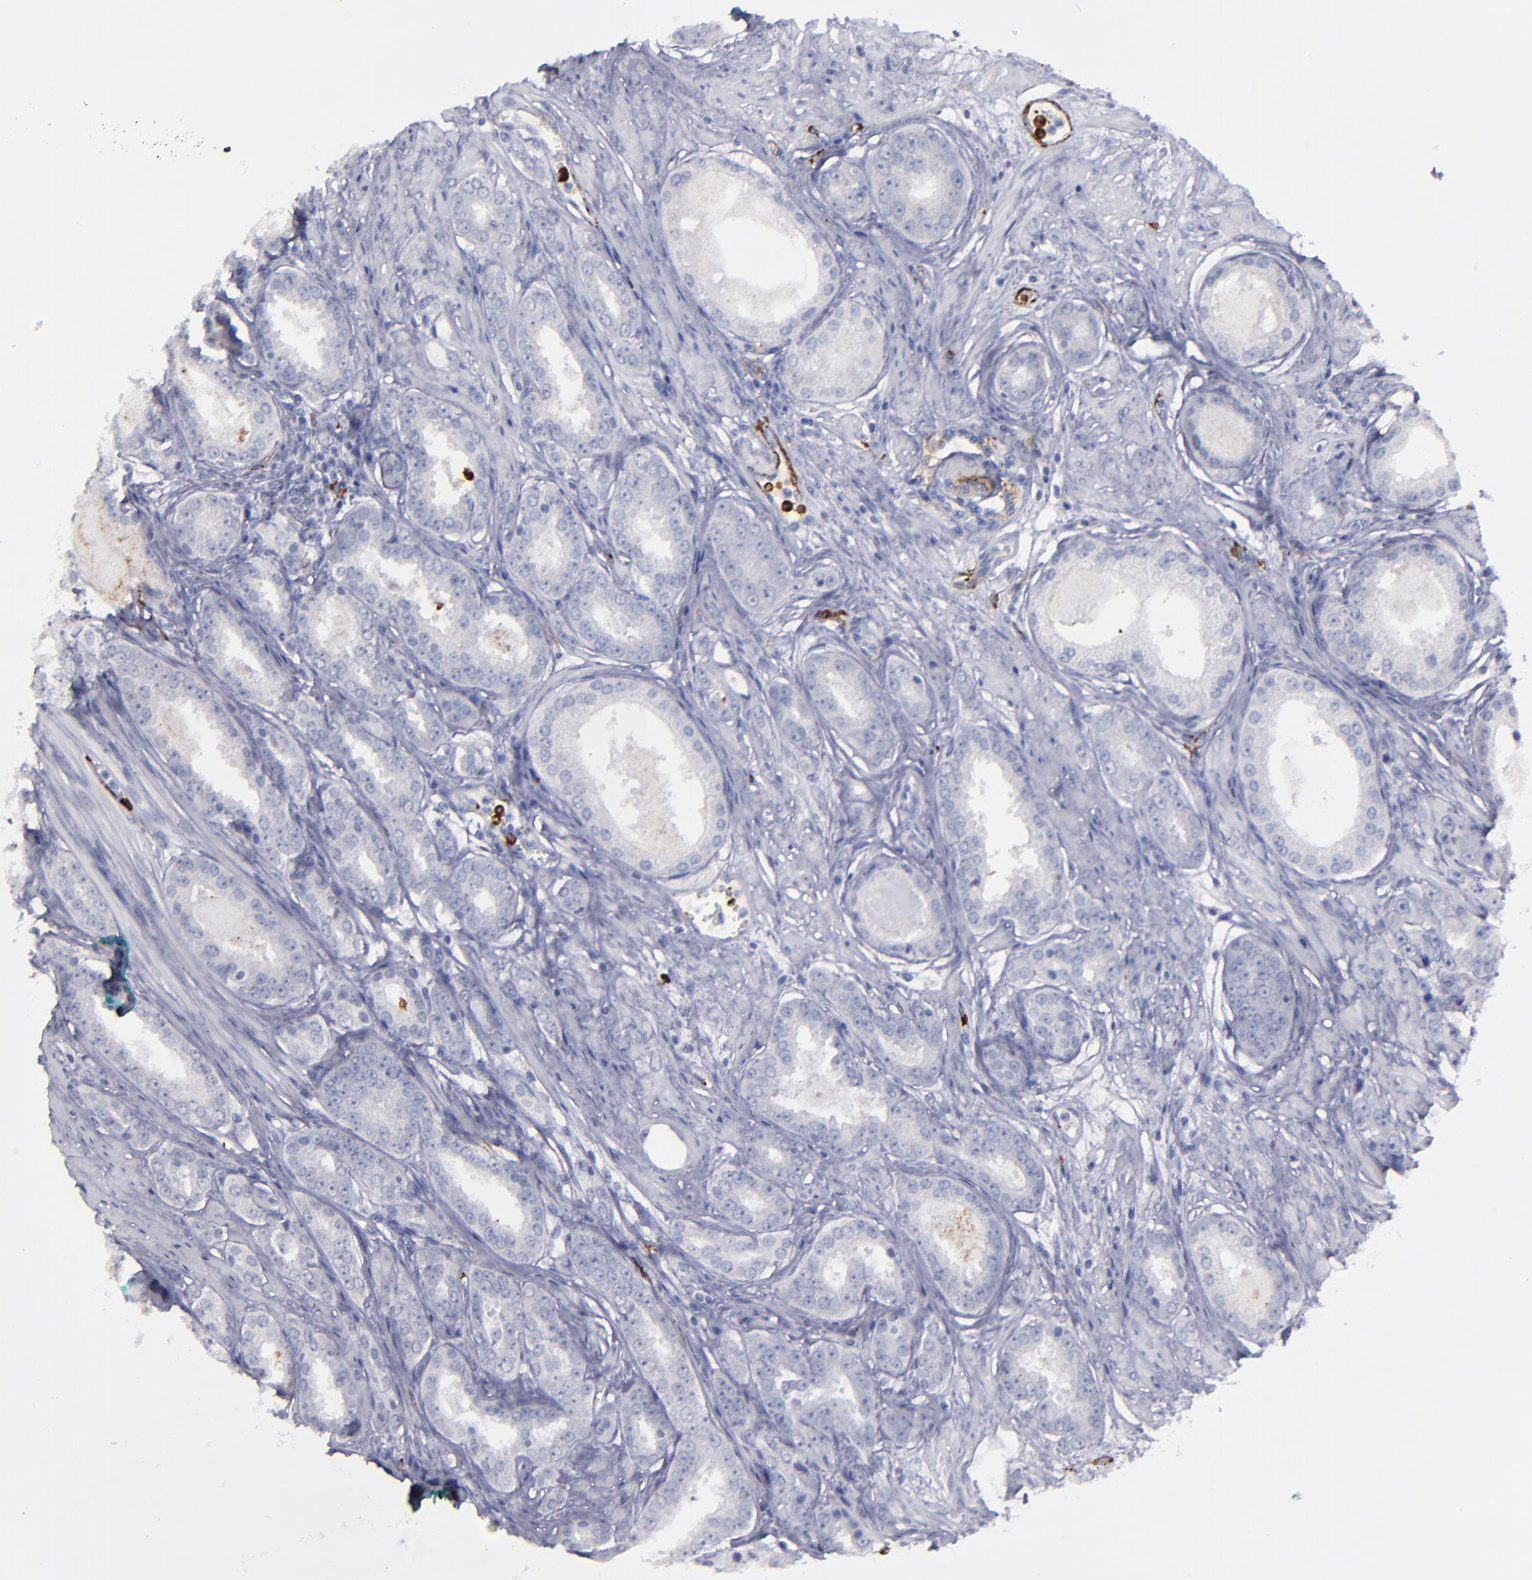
{"staining": {"intensity": "negative", "quantity": "none", "location": "none"}, "tissue": "prostate cancer", "cell_type": "Tumor cells", "image_type": "cancer", "snomed": [{"axis": "morphology", "description": "Adenocarcinoma, Medium grade"}, {"axis": "topography", "description": "Prostate"}], "caption": "The immunohistochemistry histopathology image has no significant positivity in tumor cells of prostate adenocarcinoma (medium-grade) tissue.", "gene": "CD36", "patient": {"sex": "male", "age": 53}}